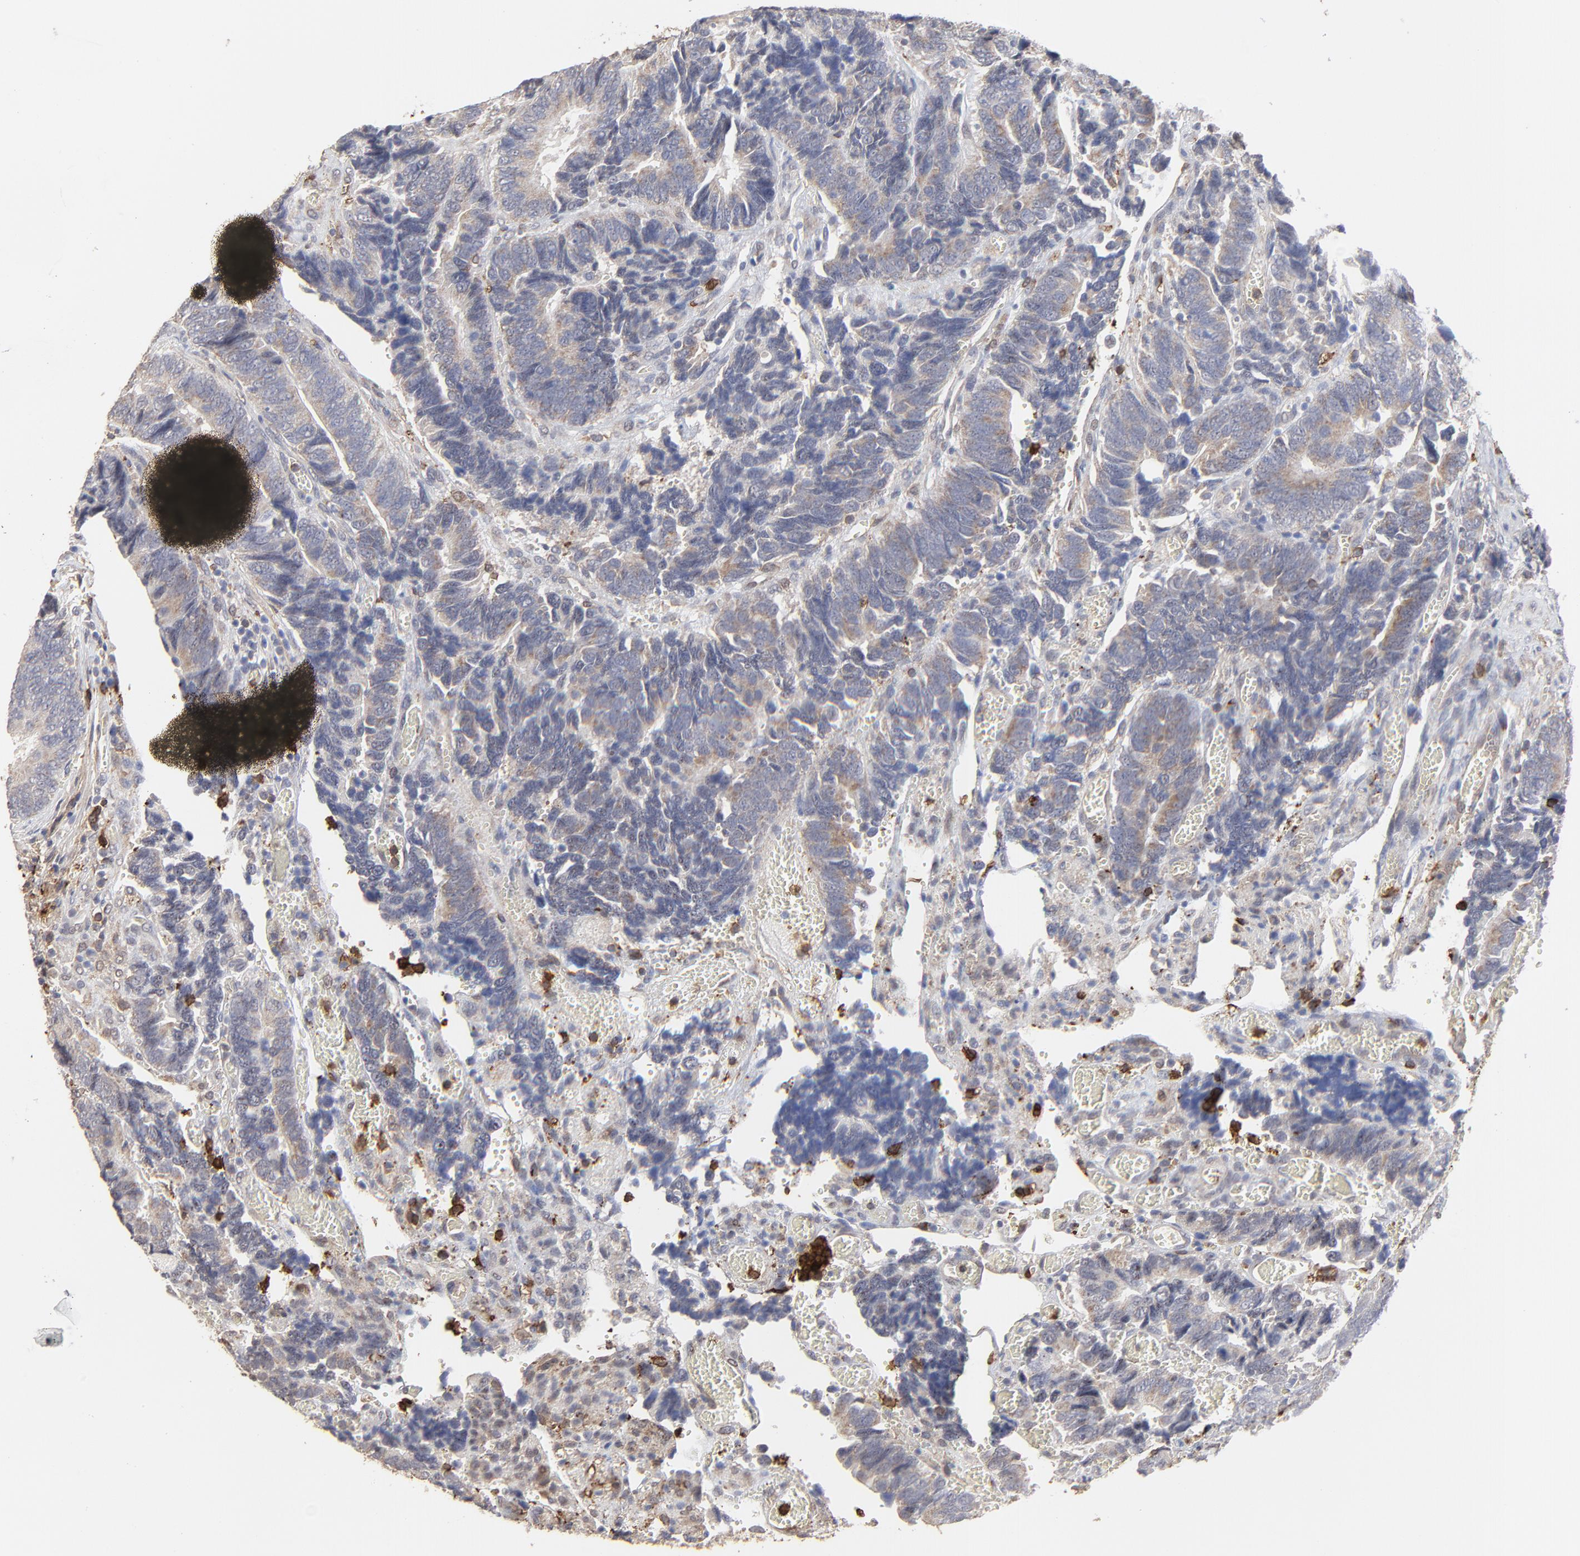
{"staining": {"intensity": "weak", "quantity": ">75%", "location": "cytoplasmic/membranous"}, "tissue": "colorectal cancer", "cell_type": "Tumor cells", "image_type": "cancer", "snomed": [{"axis": "morphology", "description": "Adenocarcinoma, NOS"}, {"axis": "topography", "description": "Colon"}], "caption": "An immunohistochemistry (IHC) photomicrograph of neoplastic tissue is shown. Protein staining in brown highlights weak cytoplasmic/membranous positivity in colorectal cancer (adenocarcinoma) within tumor cells. (brown staining indicates protein expression, while blue staining denotes nuclei).", "gene": "SLC6A14", "patient": {"sex": "male", "age": 72}}